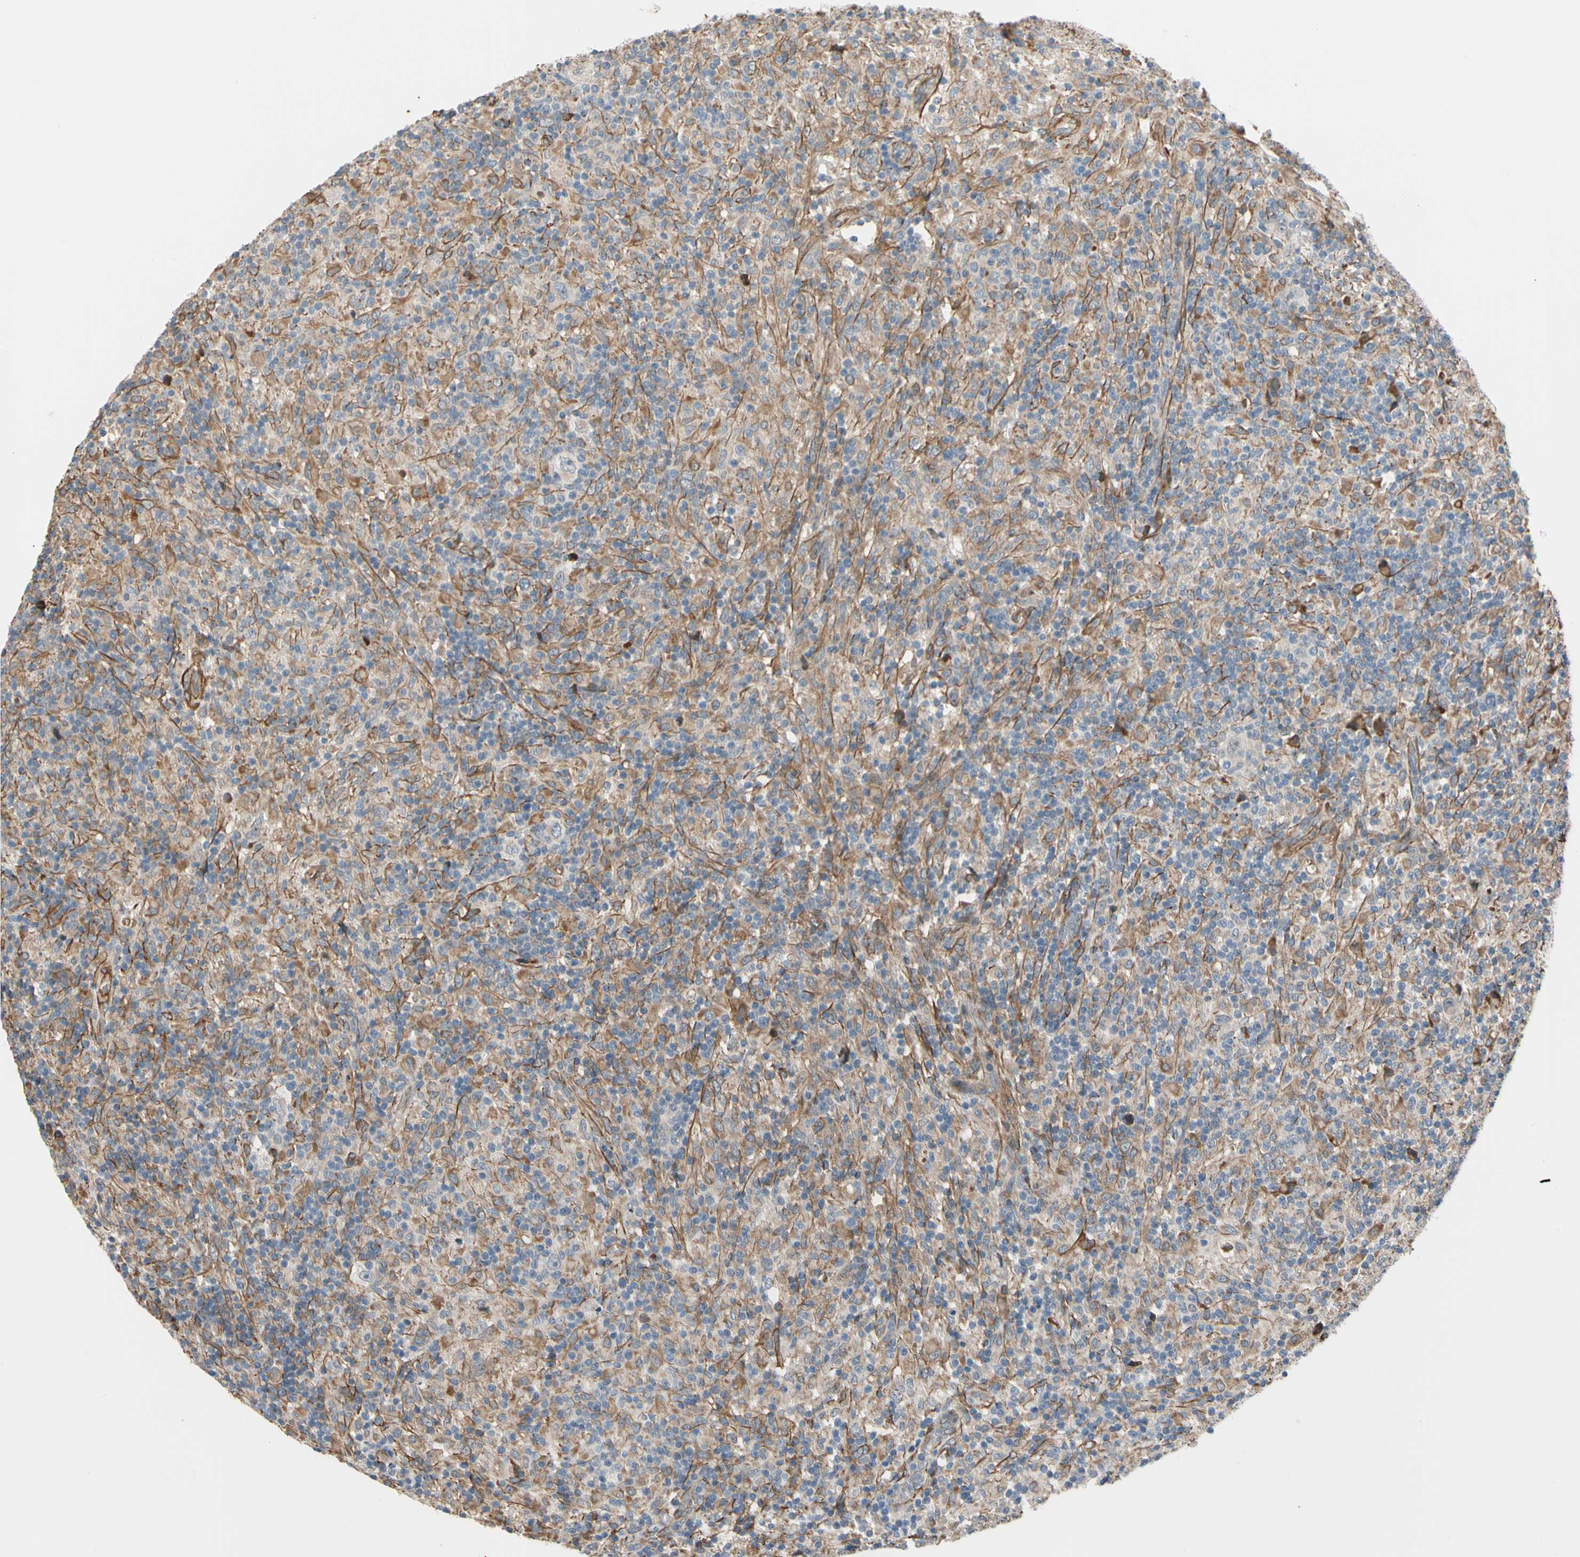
{"staining": {"intensity": "negative", "quantity": "none", "location": "none"}, "tissue": "lymphoma", "cell_type": "Tumor cells", "image_type": "cancer", "snomed": [{"axis": "morphology", "description": "Hodgkin's disease, NOS"}, {"axis": "topography", "description": "Lymph node"}], "caption": "DAB immunohistochemical staining of human lymphoma demonstrates no significant positivity in tumor cells.", "gene": "LIMK2", "patient": {"sex": "male", "age": 70}}